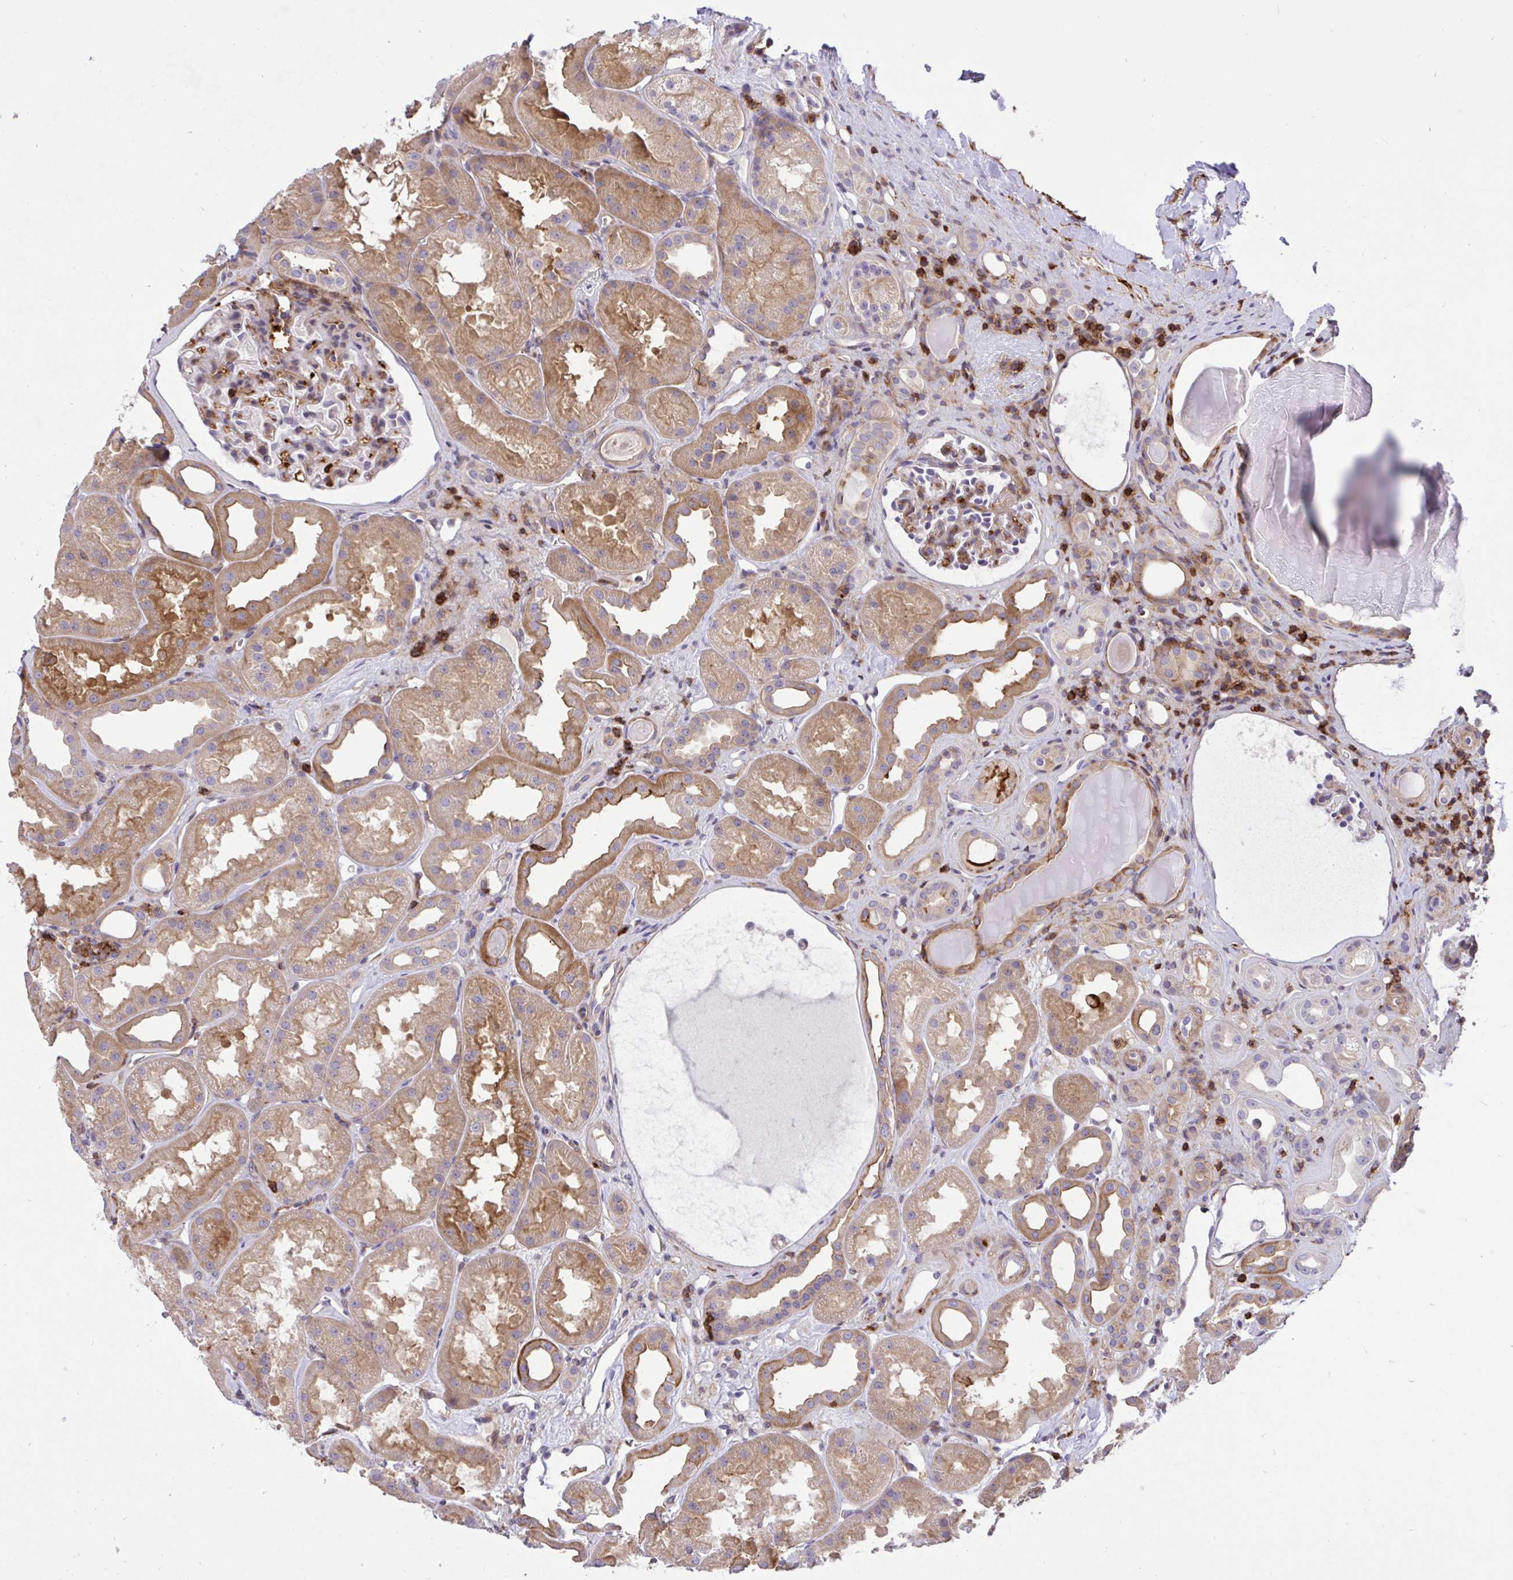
{"staining": {"intensity": "moderate", "quantity": "<25%", "location": "cytoplasmic/membranous"}, "tissue": "kidney", "cell_type": "Cells in glomeruli", "image_type": "normal", "snomed": [{"axis": "morphology", "description": "Normal tissue, NOS"}, {"axis": "topography", "description": "Kidney"}], "caption": "Immunohistochemistry (IHC) staining of normal kidney, which displays low levels of moderate cytoplasmic/membranous expression in about <25% of cells in glomeruli indicating moderate cytoplasmic/membranous protein expression. The staining was performed using DAB (3,3'-diaminobenzidine) (brown) for protein detection and nuclei were counterstained in hematoxylin (blue).", "gene": "ERI1", "patient": {"sex": "male", "age": 61}}